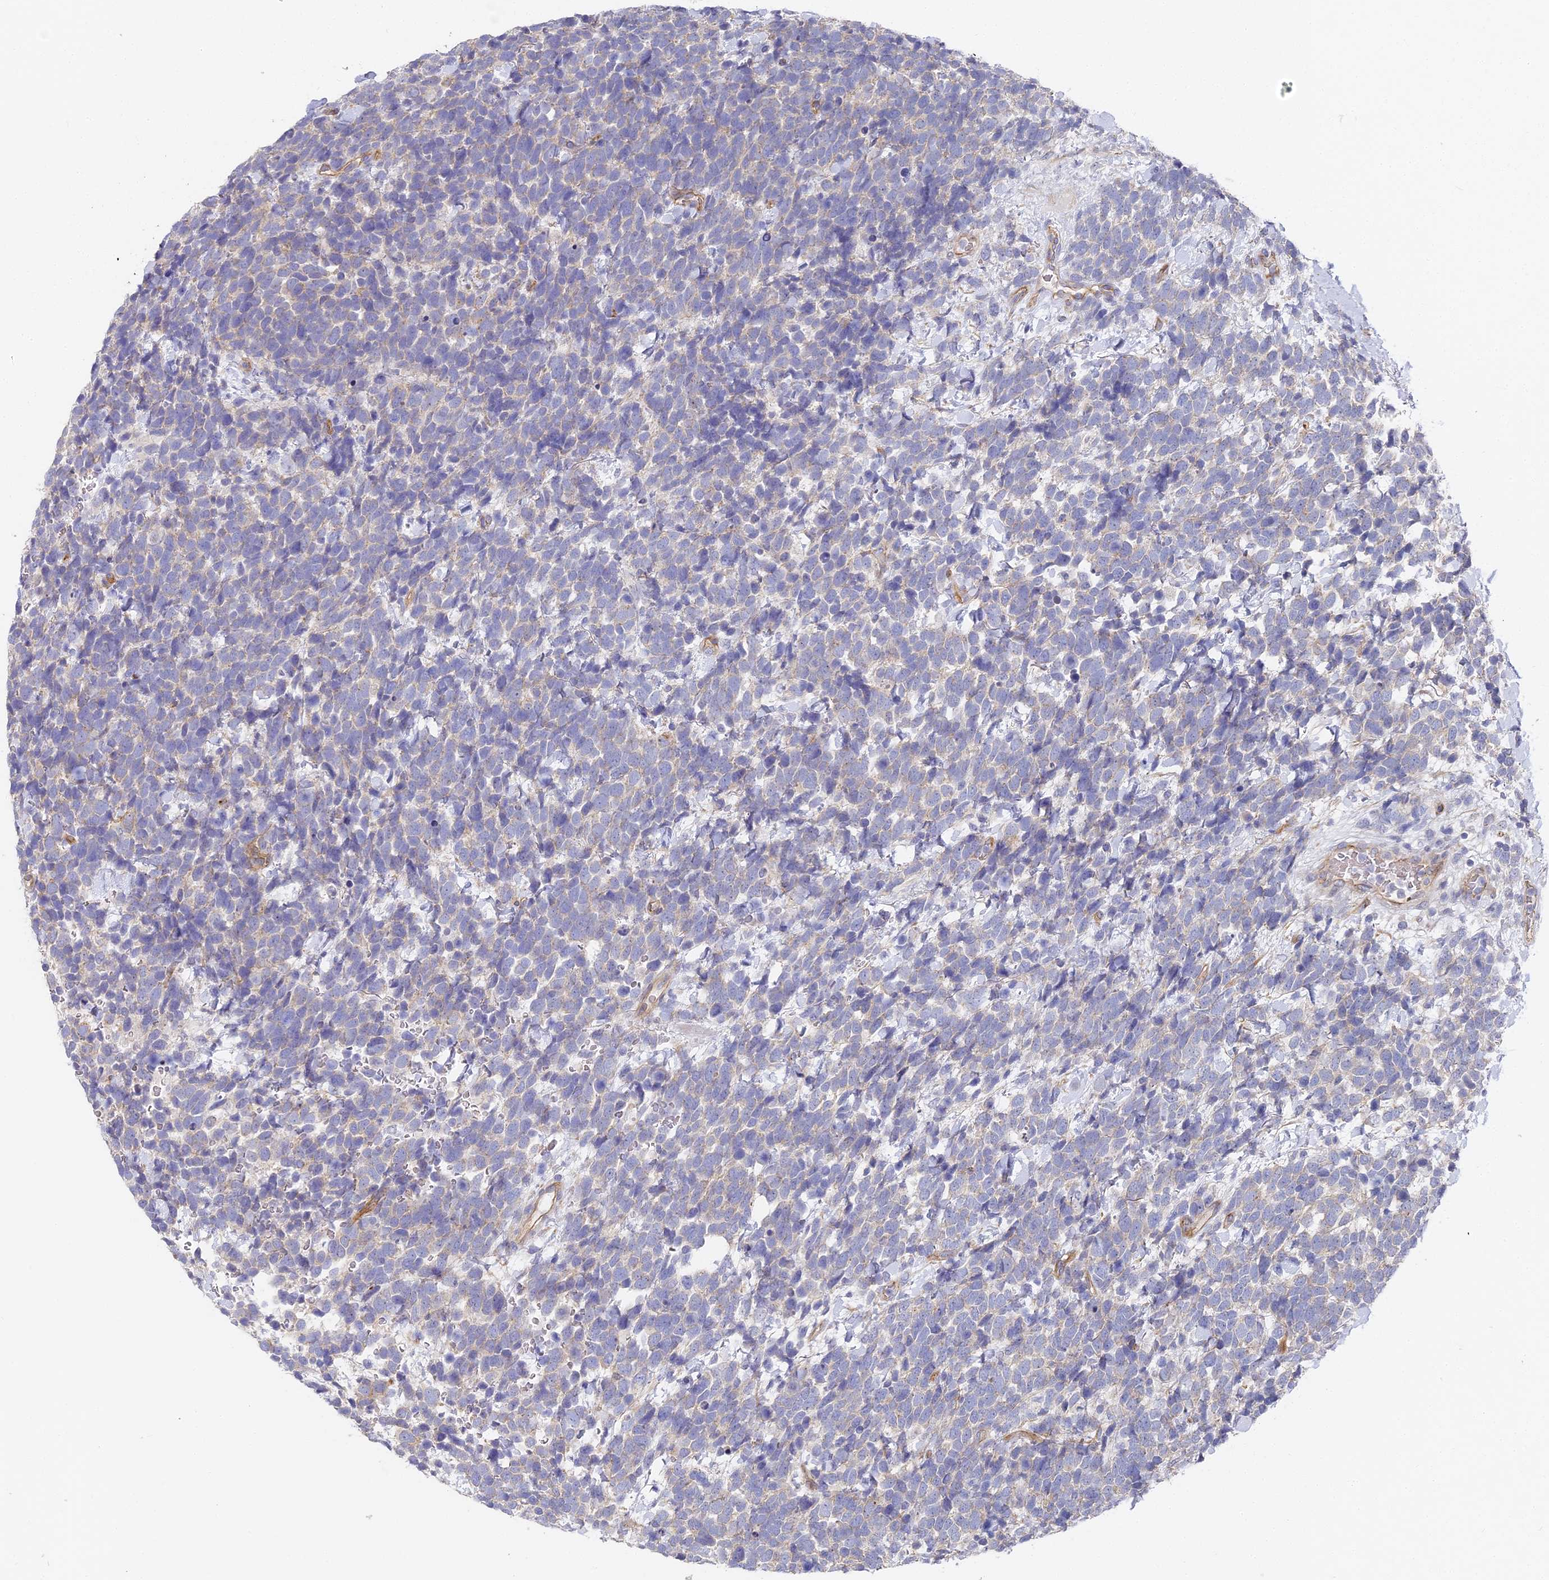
{"staining": {"intensity": "negative", "quantity": "none", "location": "none"}, "tissue": "urothelial cancer", "cell_type": "Tumor cells", "image_type": "cancer", "snomed": [{"axis": "morphology", "description": "Urothelial carcinoma, High grade"}, {"axis": "topography", "description": "Urinary bladder"}], "caption": "Urothelial cancer stained for a protein using immunohistochemistry (IHC) reveals no staining tumor cells.", "gene": "CCDC30", "patient": {"sex": "female", "age": 82}}